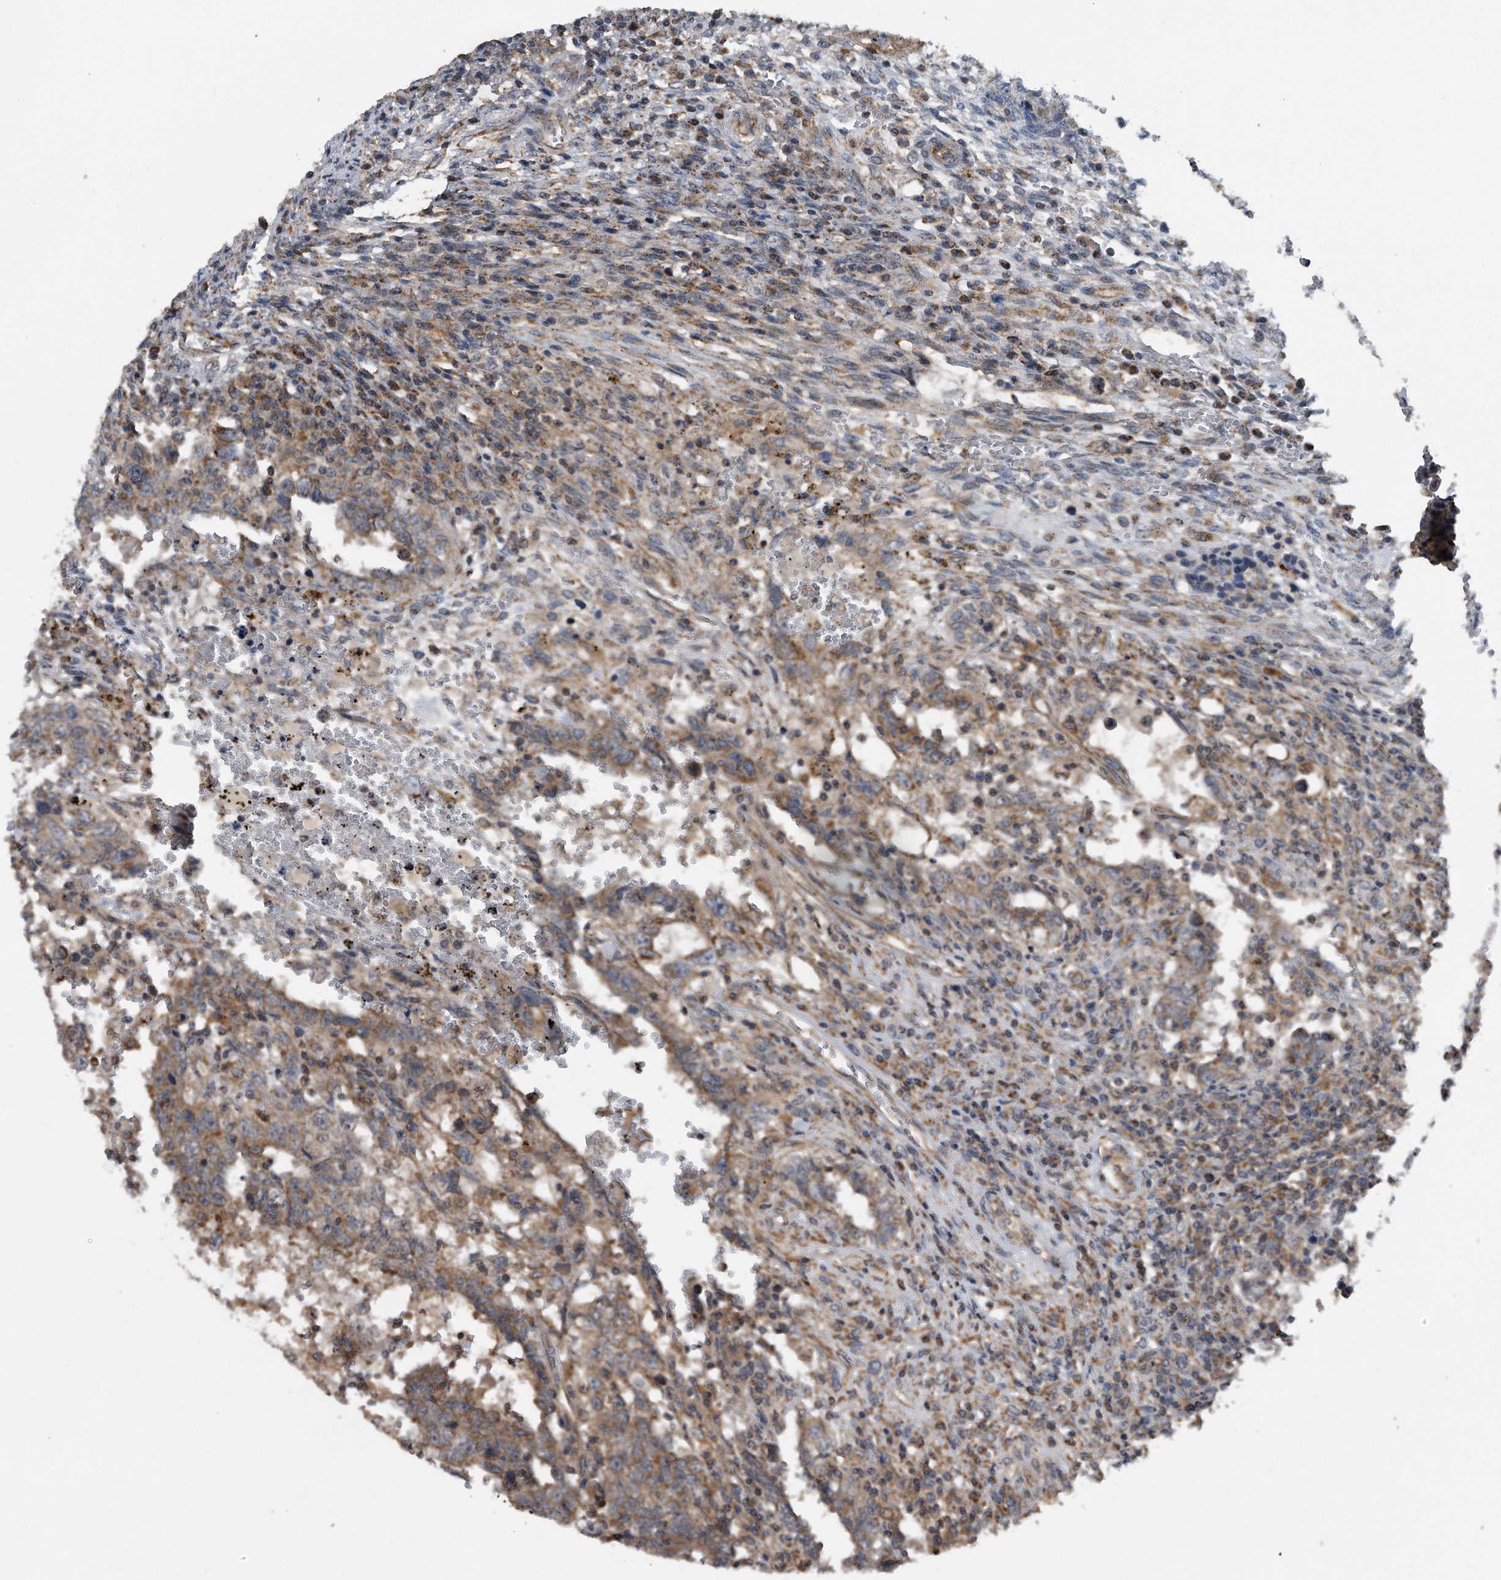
{"staining": {"intensity": "moderate", "quantity": ">75%", "location": "cytoplasmic/membranous"}, "tissue": "testis cancer", "cell_type": "Tumor cells", "image_type": "cancer", "snomed": [{"axis": "morphology", "description": "Carcinoma, Embryonal, NOS"}, {"axis": "topography", "description": "Testis"}], "caption": "Brown immunohistochemical staining in human testis cancer (embryonal carcinoma) demonstrates moderate cytoplasmic/membranous positivity in about >75% of tumor cells.", "gene": "ALPK2", "patient": {"sex": "male", "age": 26}}